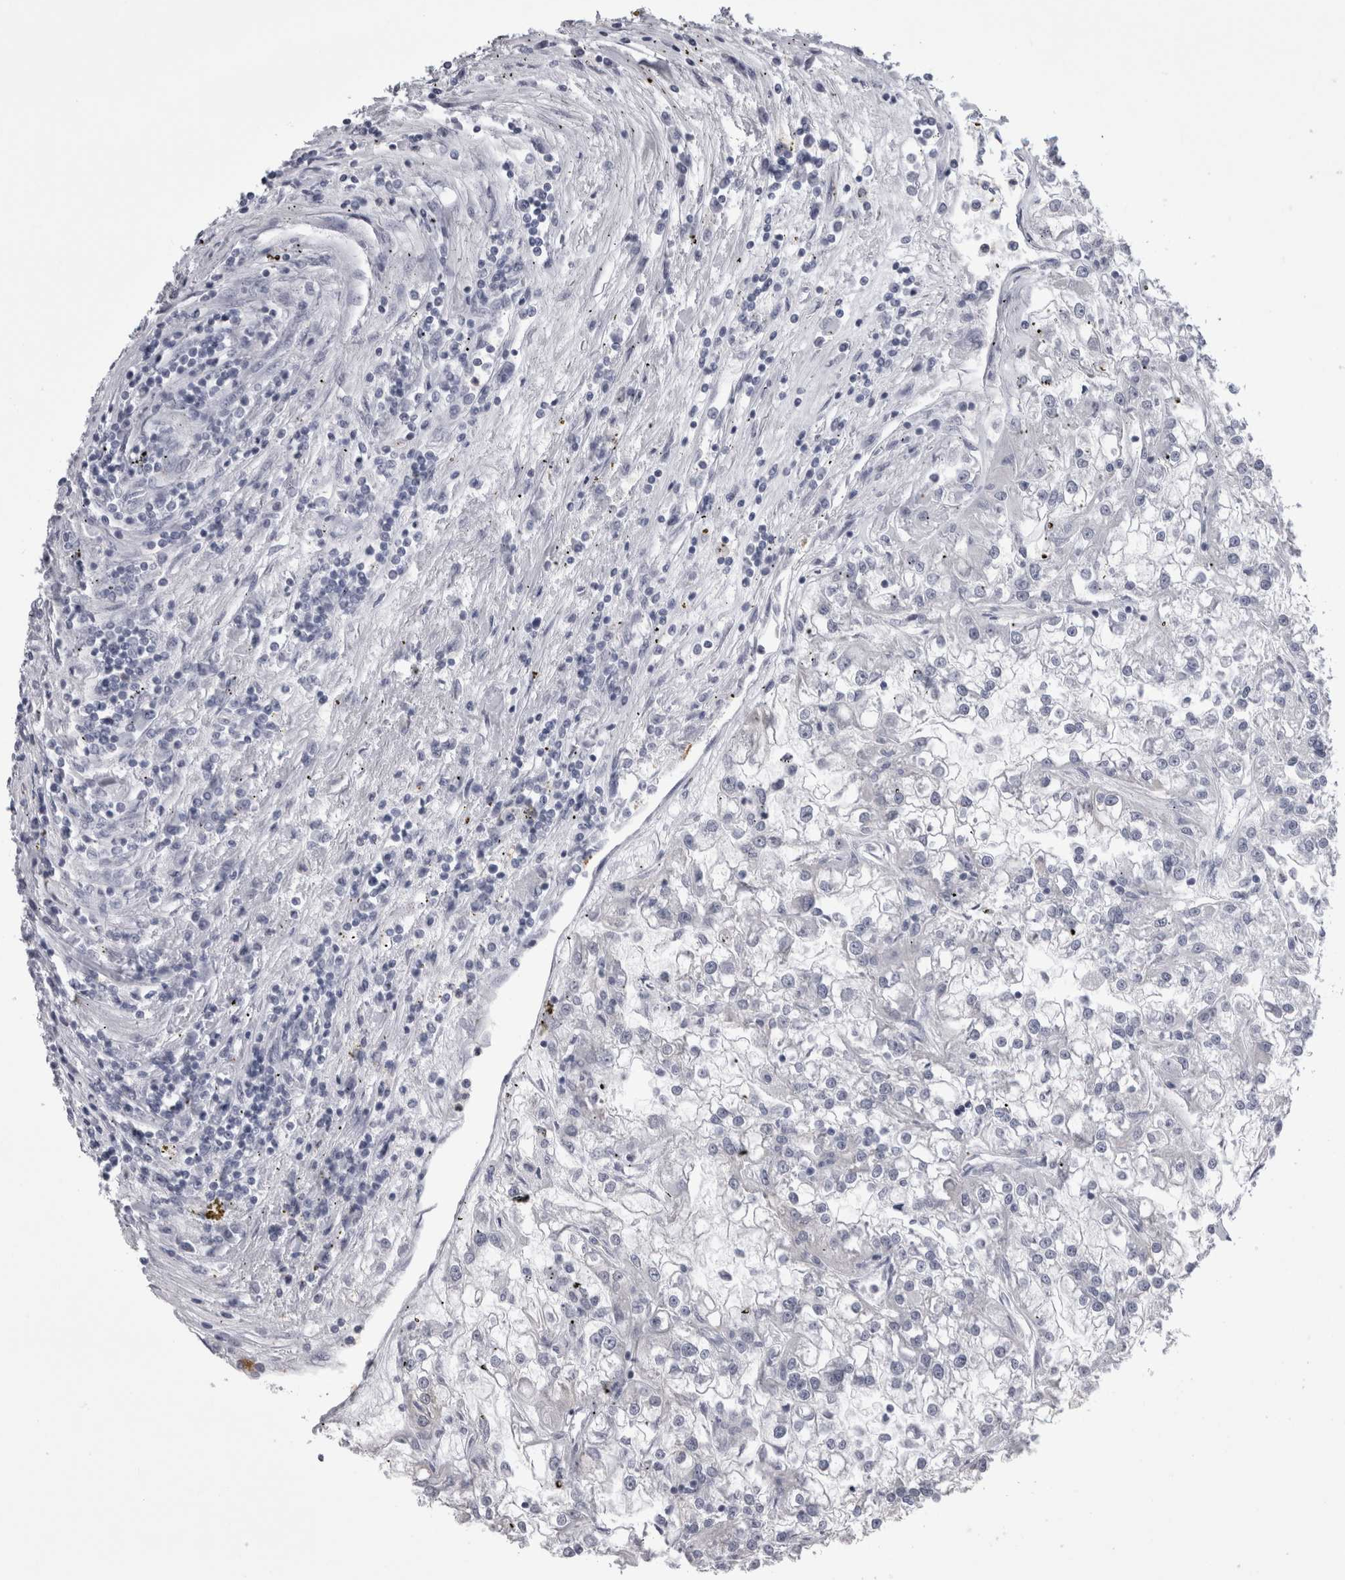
{"staining": {"intensity": "negative", "quantity": "none", "location": "none"}, "tissue": "renal cancer", "cell_type": "Tumor cells", "image_type": "cancer", "snomed": [{"axis": "morphology", "description": "Adenocarcinoma, NOS"}, {"axis": "topography", "description": "Kidney"}], "caption": "Tumor cells show no significant protein expression in renal adenocarcinoma.", "gene": "ALDH8A1", "patient": {"sex": "female", "age": 52}}